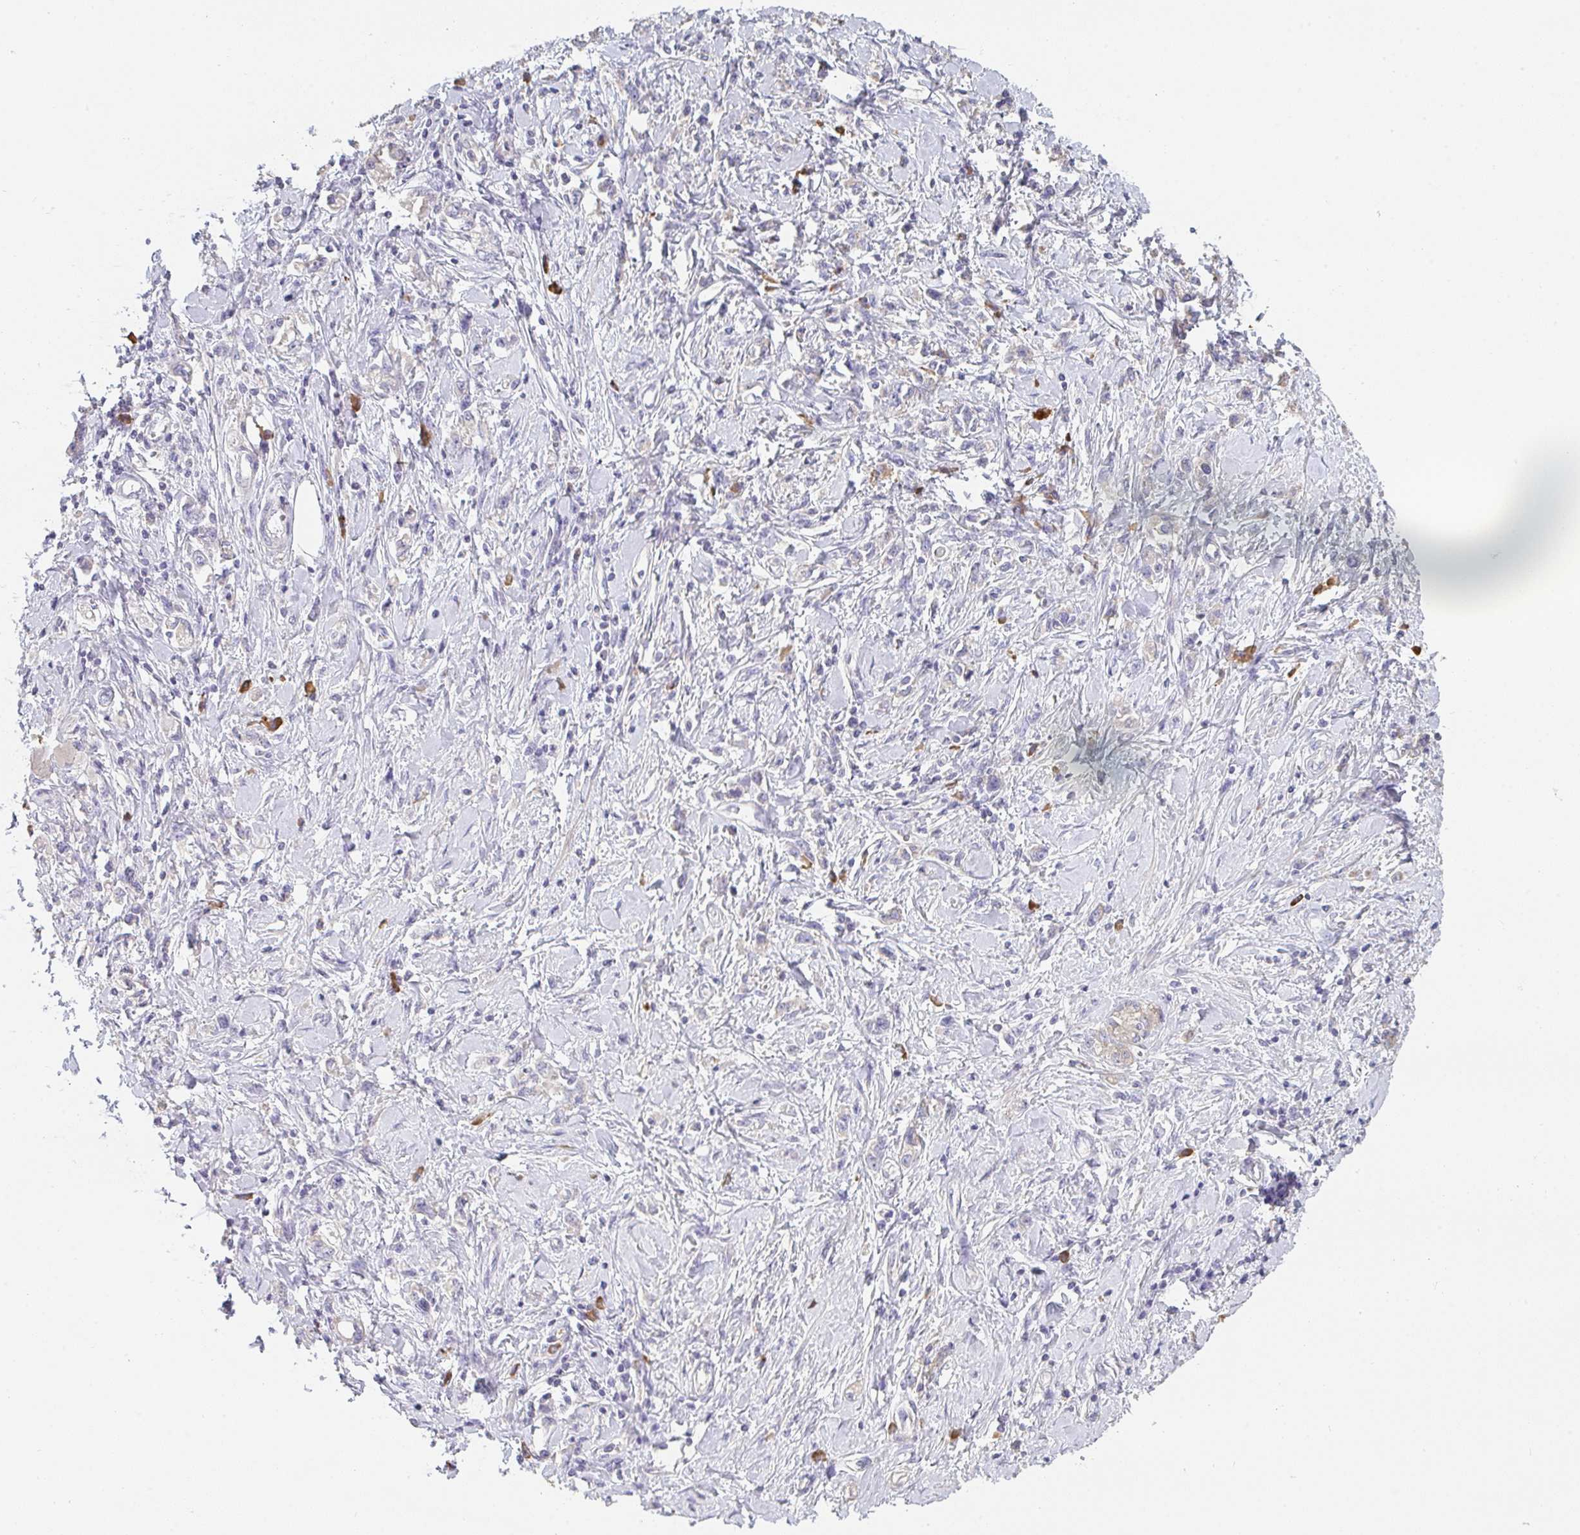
{"staining": {"intensity": "negative", "quantity": "none", "location": "none"}, "tissue": "stomach cancer", "cell_type": "Tumor cells", "image_type": "cancer", "snomed": [{"axis": "morphology", "description": "Adenocarcinoma, NOS"}, {"axis": "topography", "description": "Stomach"}], "caption": "High power microscopy image of an immunohistochemistry histopathology image of stomach cancer, revealing no significant expression in tumor cells. (DAB (3,3'-diaminobenzidine) IHC, high magnification).", "gene": "ZNF215", "patient": {"sex": "female", "age": 76}}